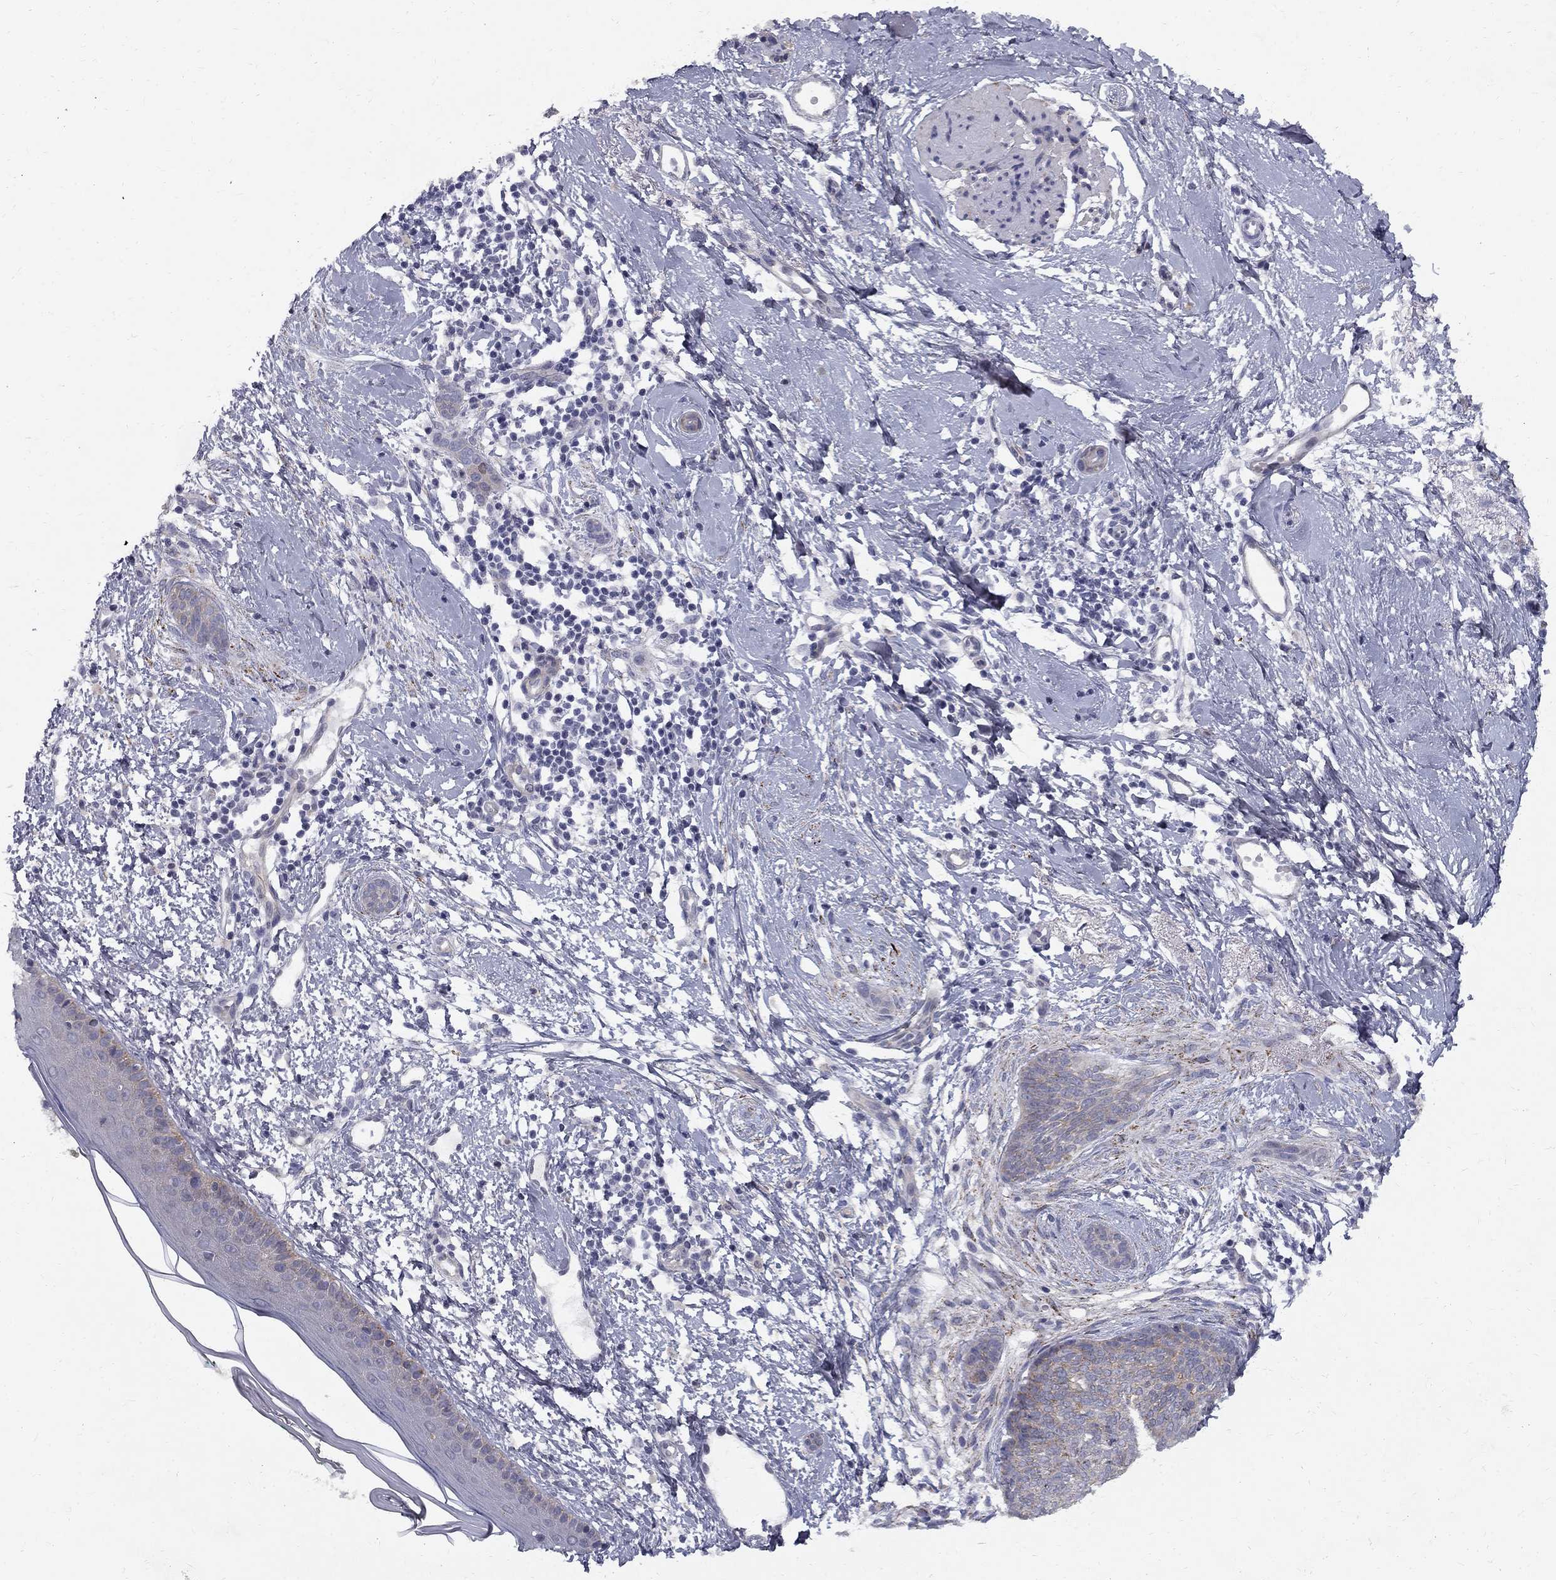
{"staining": {"intensity": "weak", "quantity": "25%-75%", "location": "cytoplasmic/membranous"}, "tissue": "skin cancer", "cell_type": "Tumor cells", "image_type": "cancer", "snomed": [{"axis": "morphology", "description": "Basal cell carcinoma"}, {"axis": "topography", "description": "Skin"}], "caption": "Immunohistochemical staining of human basal cell carcinoma (skin) demonstrates weak cytoplasmic/membranous protein positivity in about 25%-75% of tumor cells.", "gene": "CLIC6", "patient": {"sex": "female", "age": 65}}